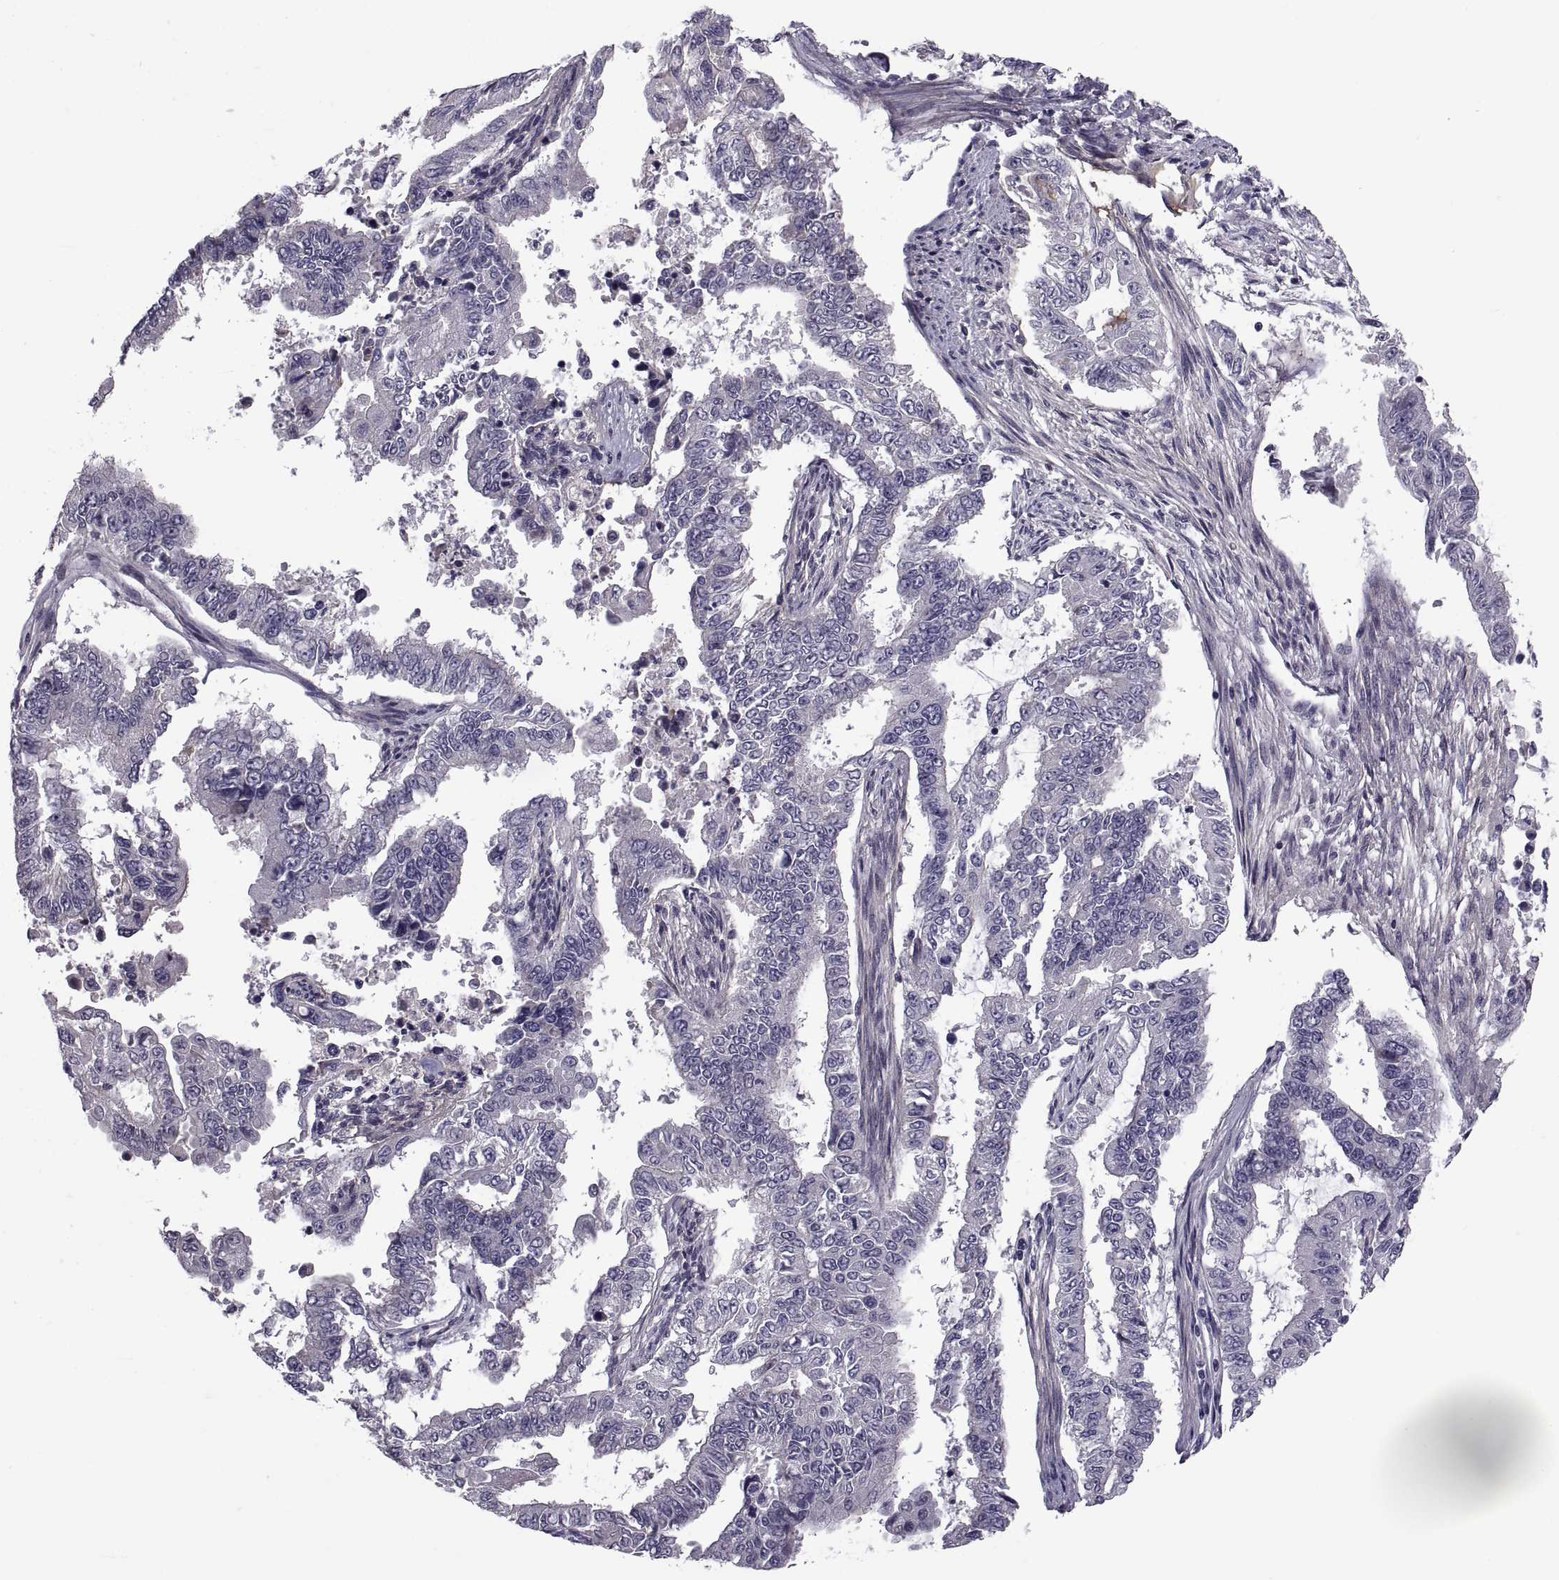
{"staining": {"intensity": "negative", "quantity": "none", "location": "none"}, "tissue": "endometrial cancer", "cell_type": "Tumor cells", "image_type": "cancer", "snomed": [{"axis": "morphology", "description": "Adenocarcinoma, NOS"}, {"axis": "topography", "description": "Uterus"}], "caption": "High magnification brightfield microscopy of adenocarcinoma (endometrial) stained with DAB (3,3'-diaminobenzidine) (brown) and counterstained with hematoxylin (blue): tumor cells show no significant staining.", "gene": "NPTX2", "patient": {"sex": "female", "age": 59}}